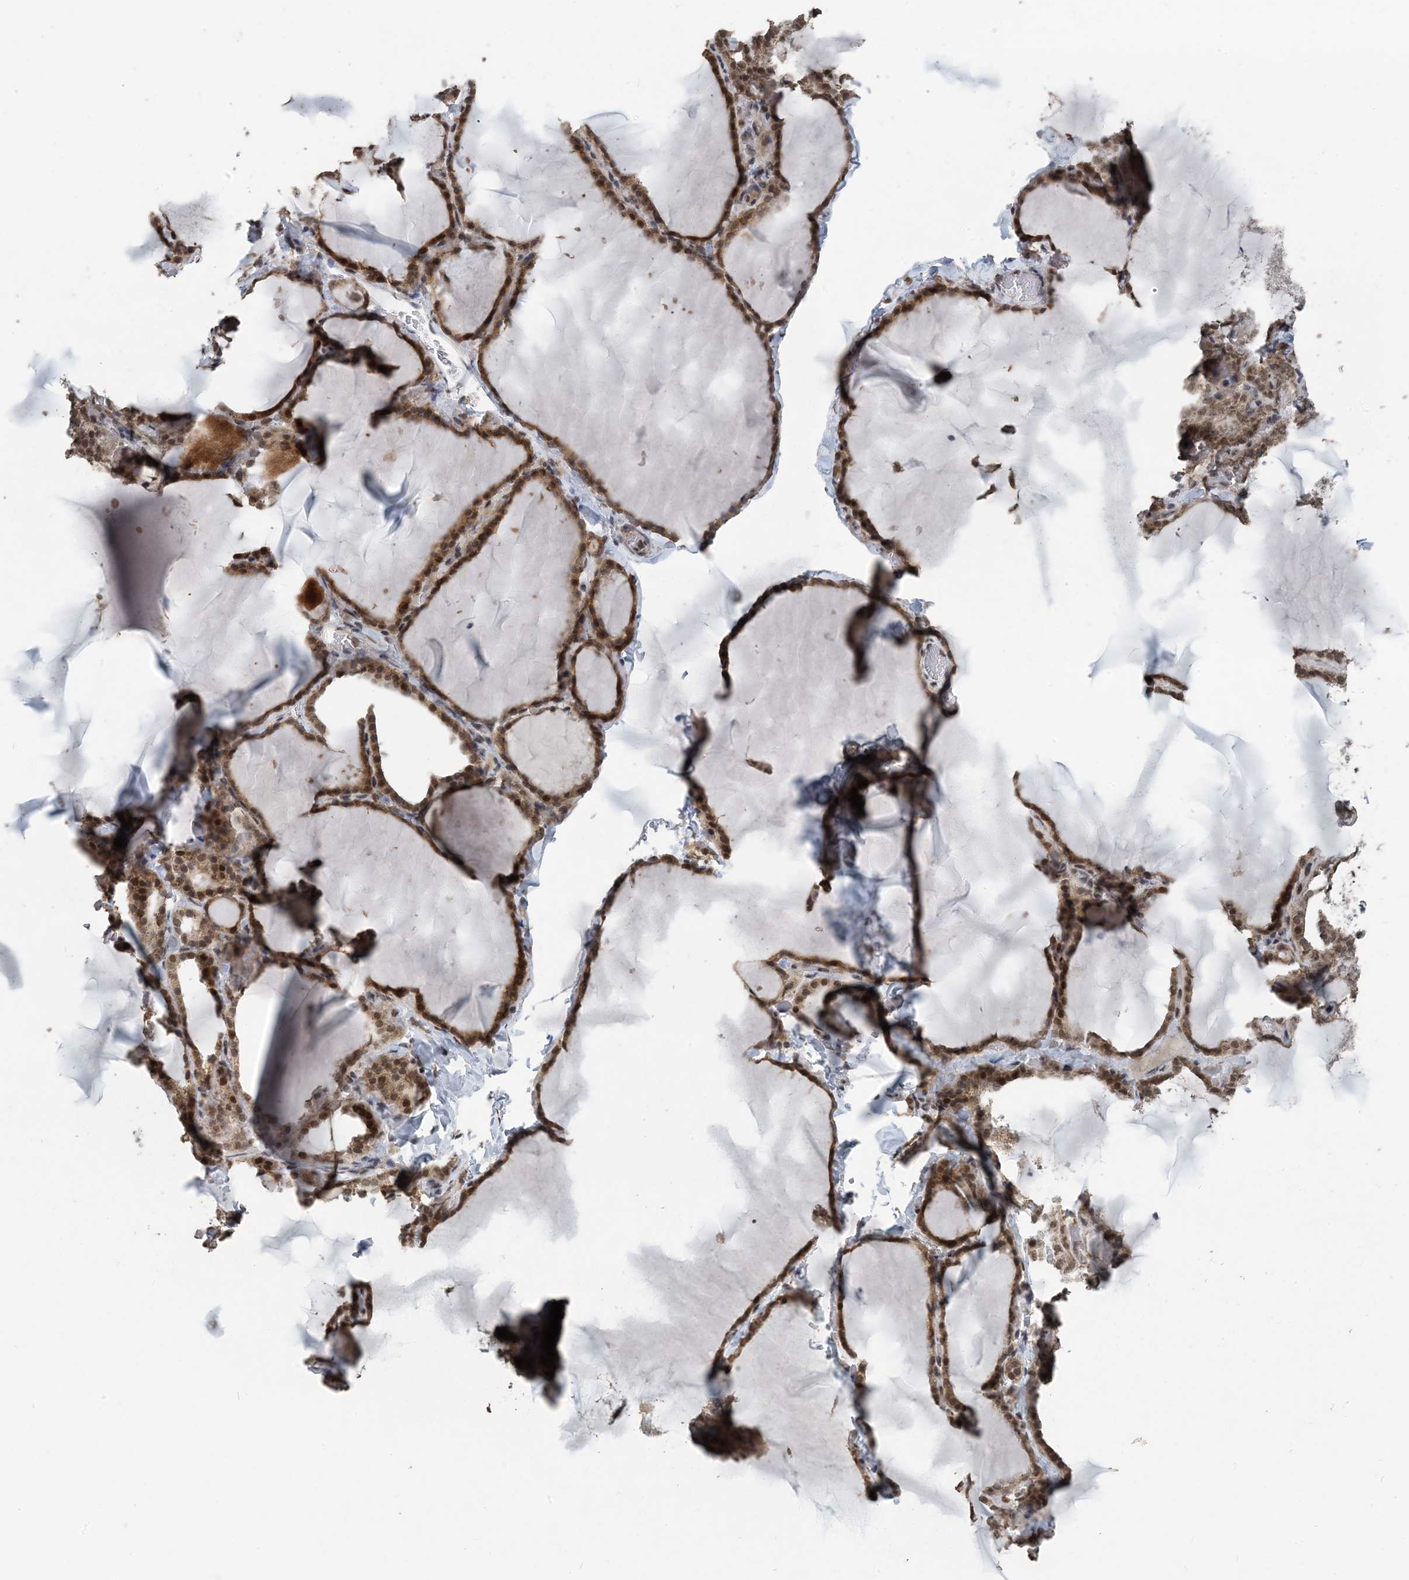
{"staining": {"intensity": "moderate", "quantity": ">75%", "location": "cytoplasmic/membranous,nuclear"}, "tissue": "thyroid gland", "cell_type": "Glandular cells", "image_type": "normal", "snomed": [{"axis": "morphology", "description": "Normal tissue, NOS"}, {"axis": "topography", "description": "Thyroid gland"}], "caption": "This histopathology image reveals normal thyroid gland stained with immunohistochemistry (IHC) to label a protein in brown. The cytoplasmic/membranous,nuclear of glandular cells show moderate positivity for the protein. Nuclei are counter-stained blue.", "gene": "MBD2", "patient": {"sex": "female", "age": 22}}